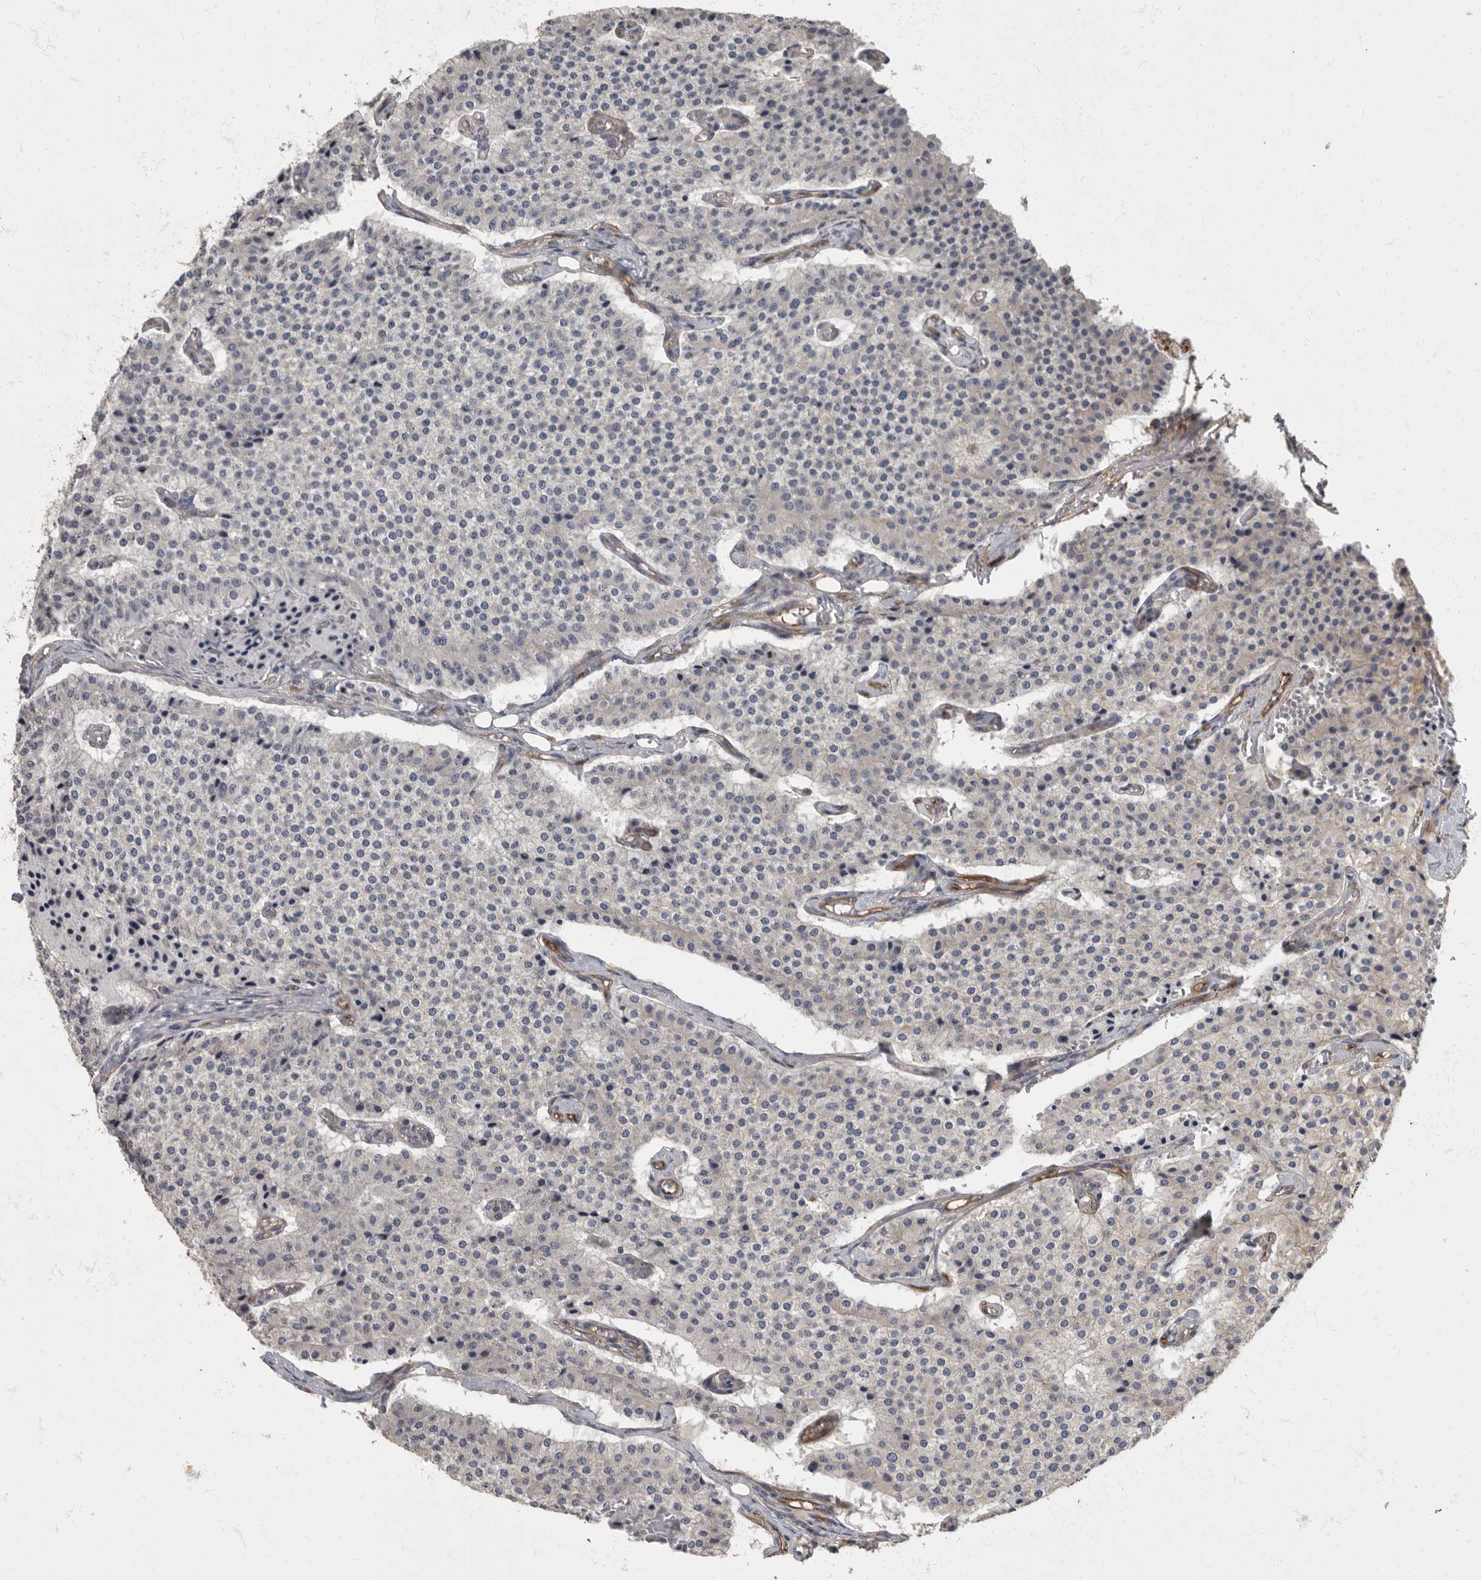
{"staining": {"intensity": "negative", "quantity": "none", "location": "none"}, "tissue": "carcinoid", "cell_type": "Tumor cells", "image_type": "cancer", "snomed": [{"axis": "morphology", "description": "Carcinoid, malignant, NOS"}, {"axis": "topography", "description": "Colon"}], "caption": "Protein analysis of carcinoid (malignant) shows no significant expression in tumor cells.", "gene": "PDK1", "patient": {"sex": "female", "age": 52}}